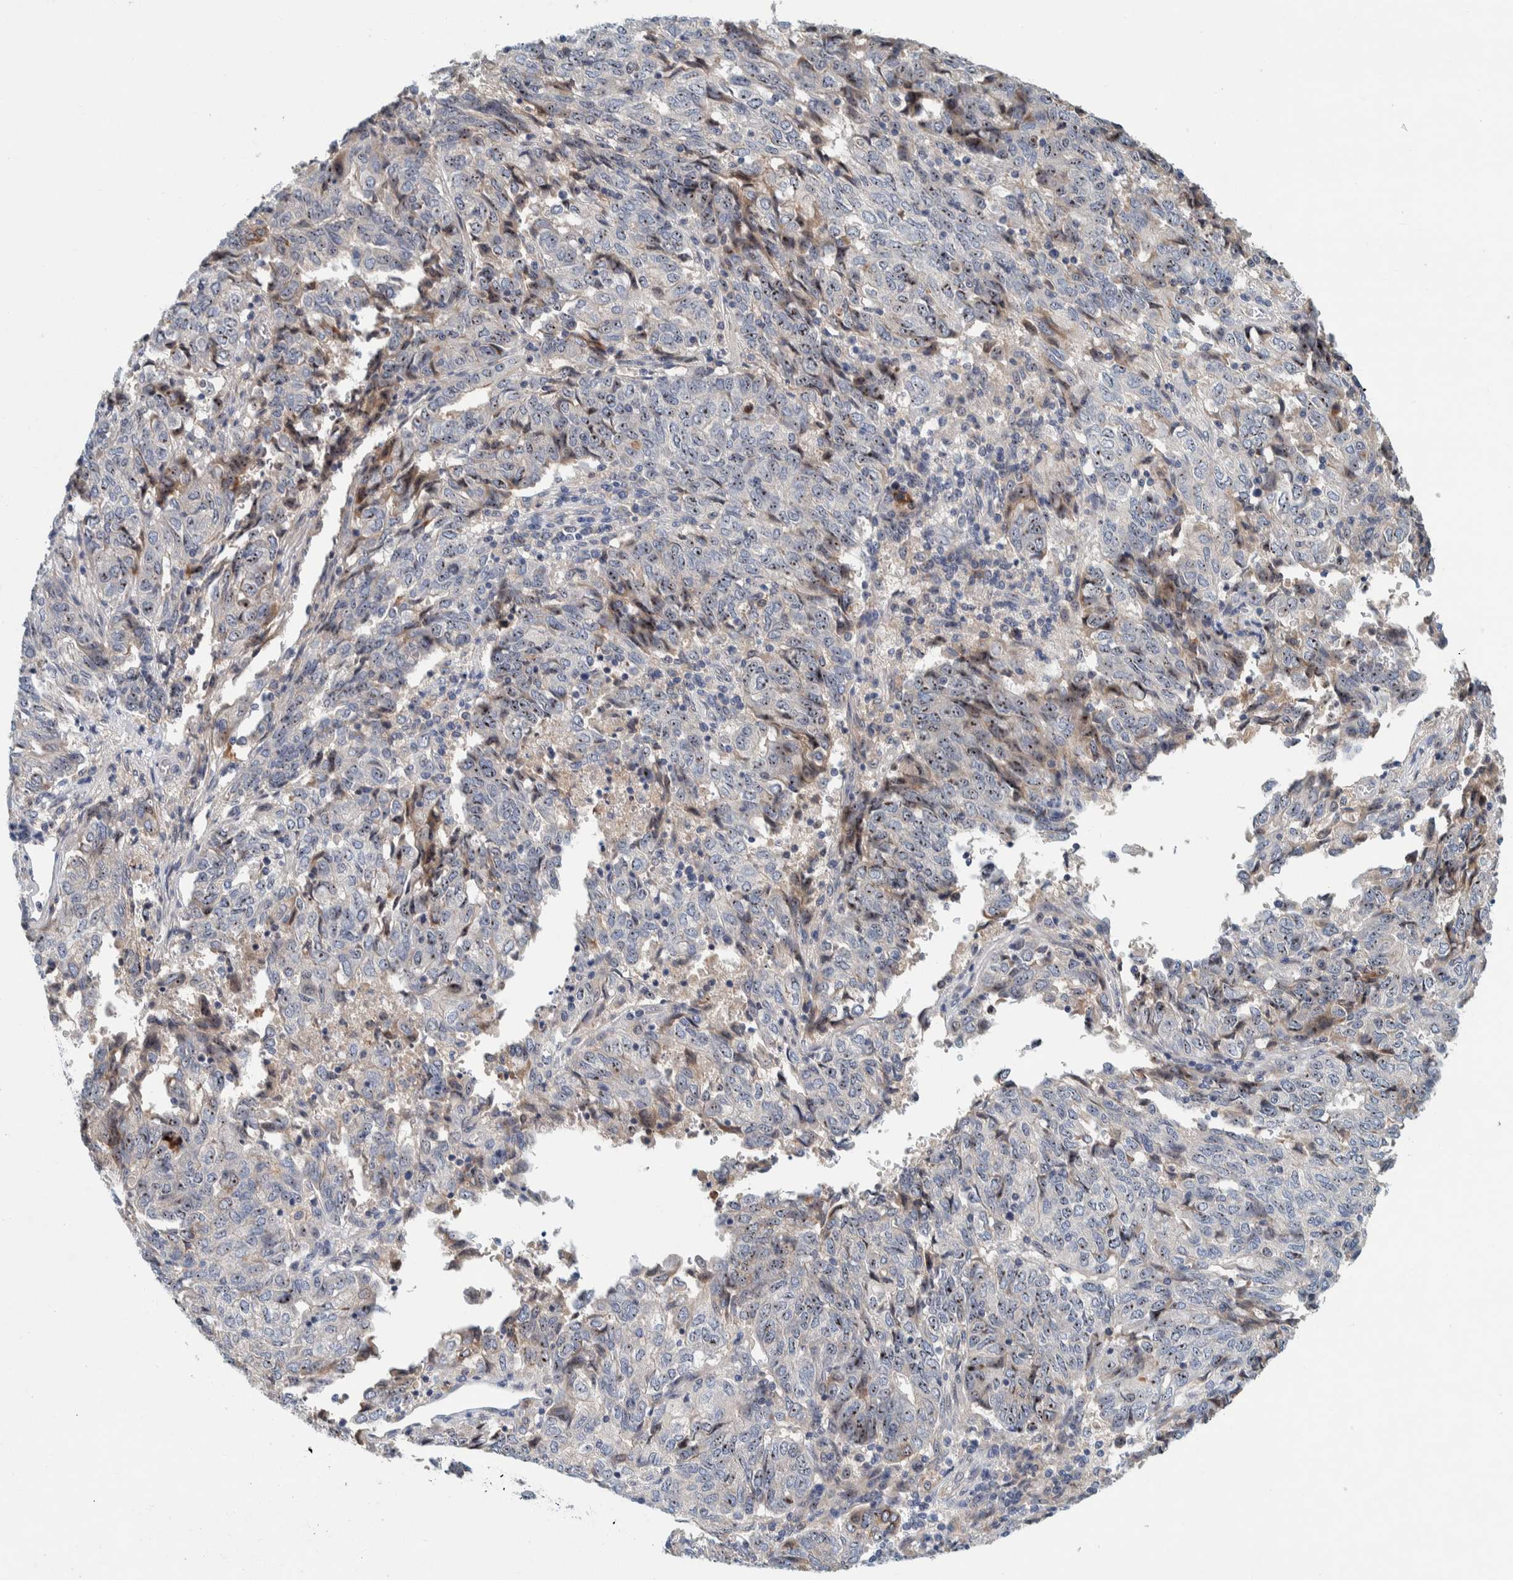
{"staining": {"intensity": "moderate", "quantity": ">75%", "location": "nuclear"}, "tissue": "endometrial cancer", "cell_type": "Tumor cells", "image_type": "cancer", "snomed": [{"axis": "morphology", "description": "Adenocarcinoma, NOS"}, {"axis": "topography", "description": "Endometrium"}], "caption": "An IHC image of neoplastic tissue is shown. Protein staining in brown labels moderate nuclear positivity in endometrial adenocarcinoma within tumor cells.", "gene": "NOL11", "patient": {"sex": "female", "age": 80}}